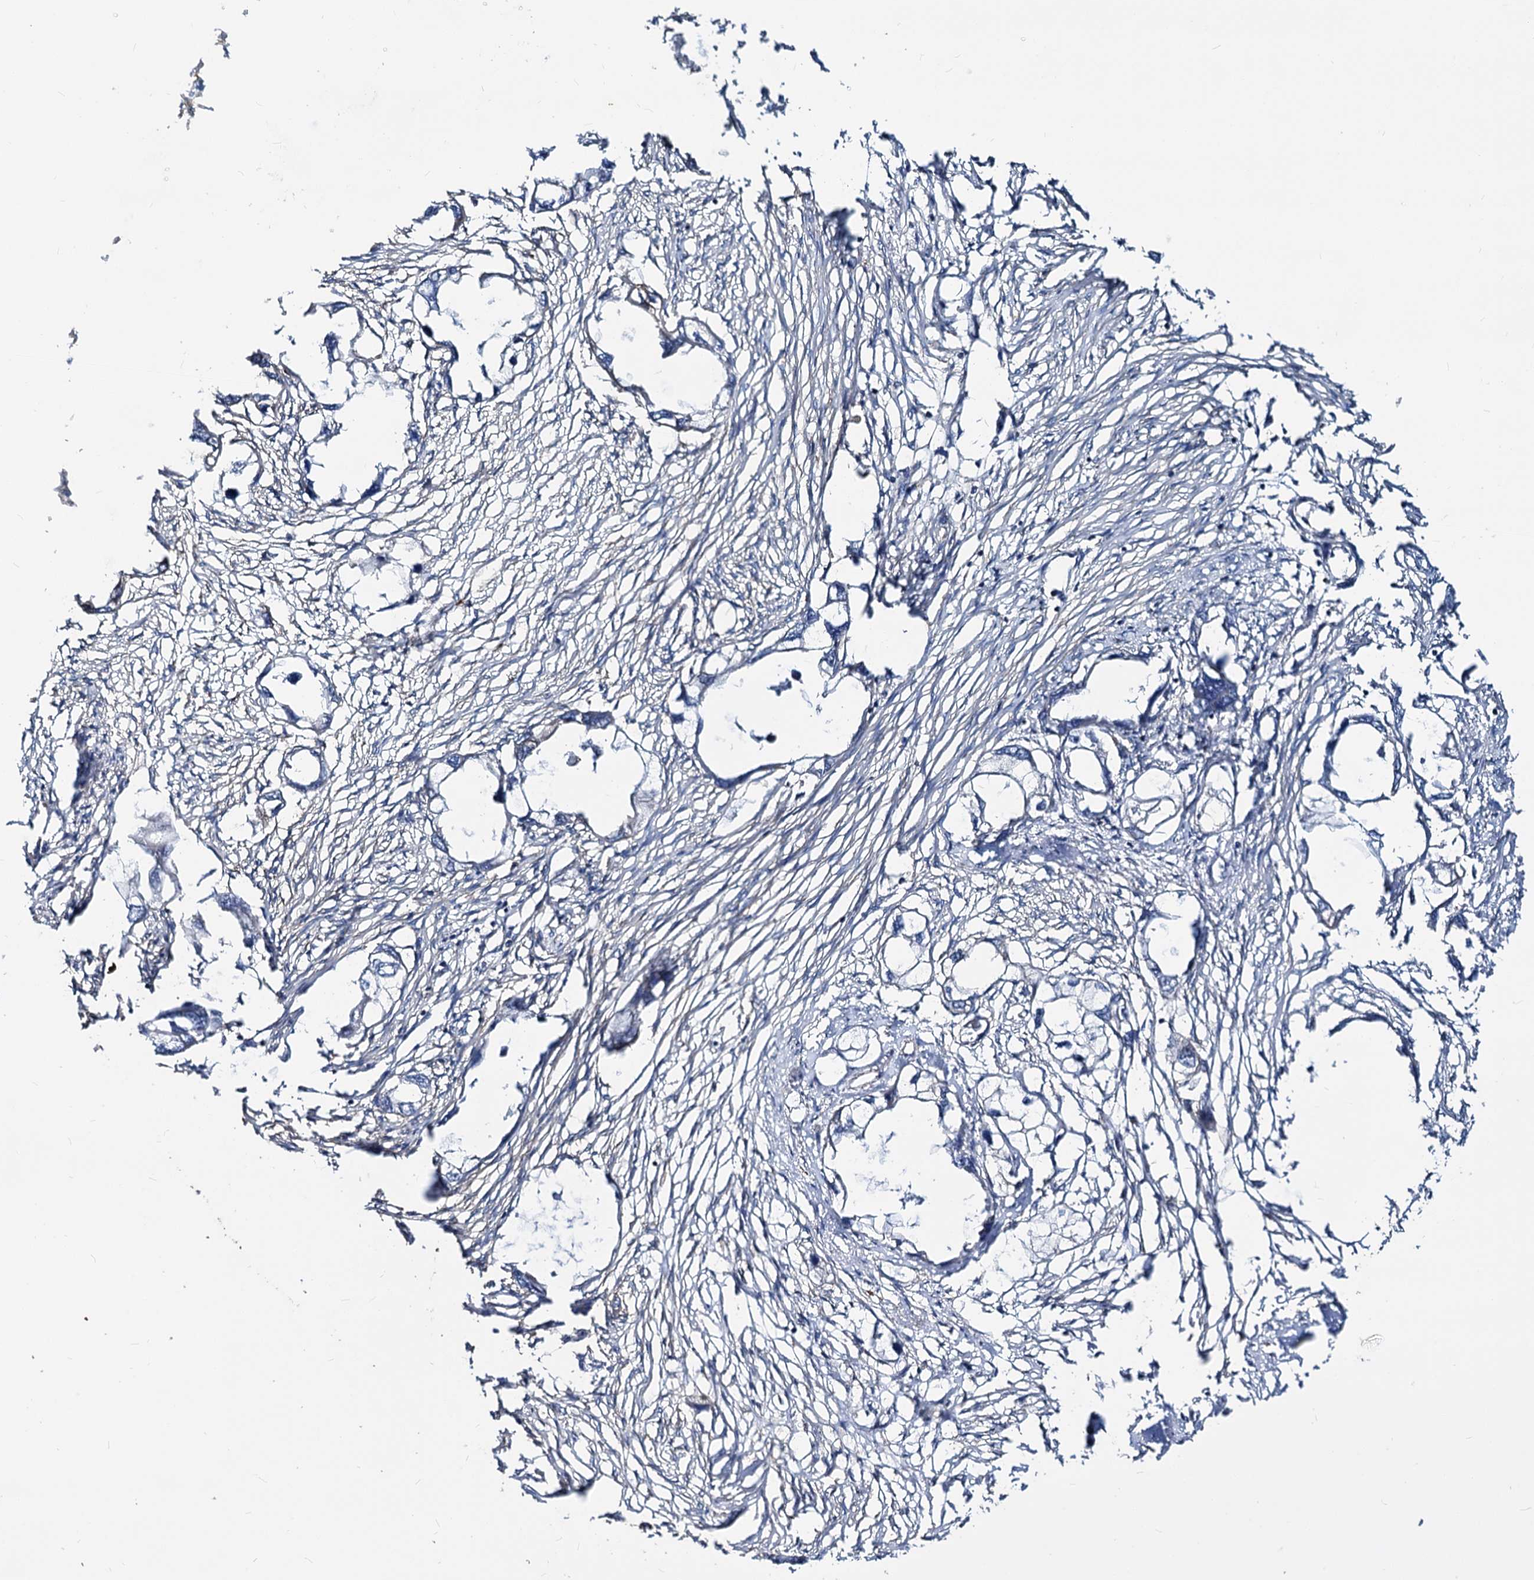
{"staining": {"intensity": "negative", "quantity": "none", "location": "none"}, "tissue": "endometrial cancer", "cell_type": "Tumor cells", "image_type": "cancer", "snomed": [{"axis": "morphology", "description": "Adenocarcinoma, NOS"}, {"axis": "morphology", "description": "Adenocarcinoma, metastatic, NOS"}, {"axis": "topography", "description": "Adipose tissue"}, {"axis": "topography", "description": "Endometrium"}], "caption": "The image demonstrates no staining of tumor cells in endometrial adenocarcinoma.", "gene": "IDI1", "patient": {"sex": "female", "age": 67}}